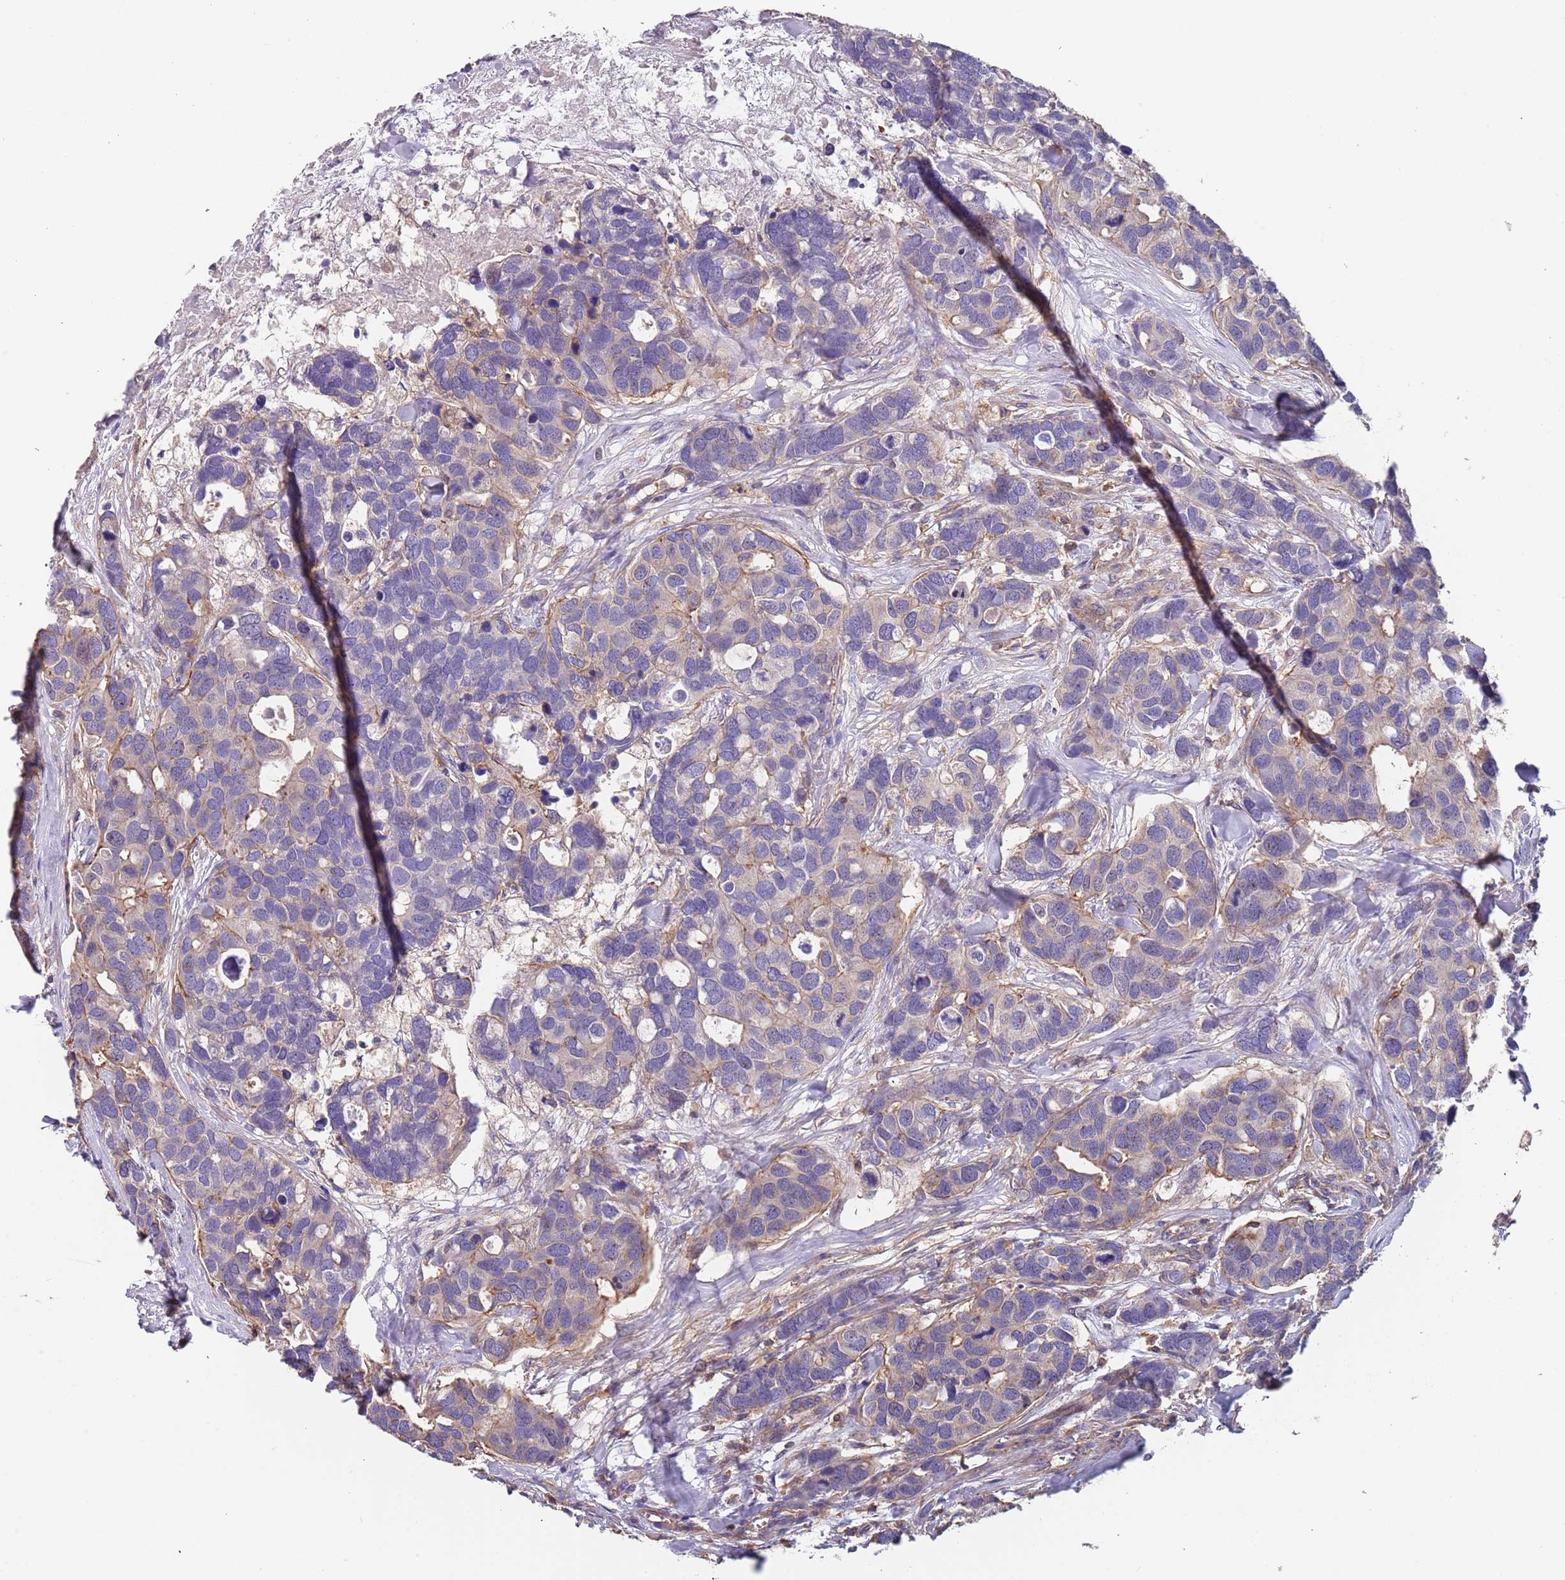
{"staining": {"intensity": "weak", "quantity": "<25%", "location": "cytoplasmic/membranous"}, "tissue": "breast cancer", "cell_type": "Tumor cells", "image_type": "cancer", "snomed": [{"axis": "morphology", "description": "Duct carcinoma"}, {"axis": "topography", "description": "Breast"}], "caption": "This is a histopathology image of immunohistochemistry (IHC) staining of breast cancer (intraductal carcinoma), which shows no expression in tumor cells. (Stains: DAB IHC with hematoxylin counter stain, Microscopy: brightfield microscopy at high magnification).", "gene": "SYT4", "patient": {"sex": "female", "age": 83}}